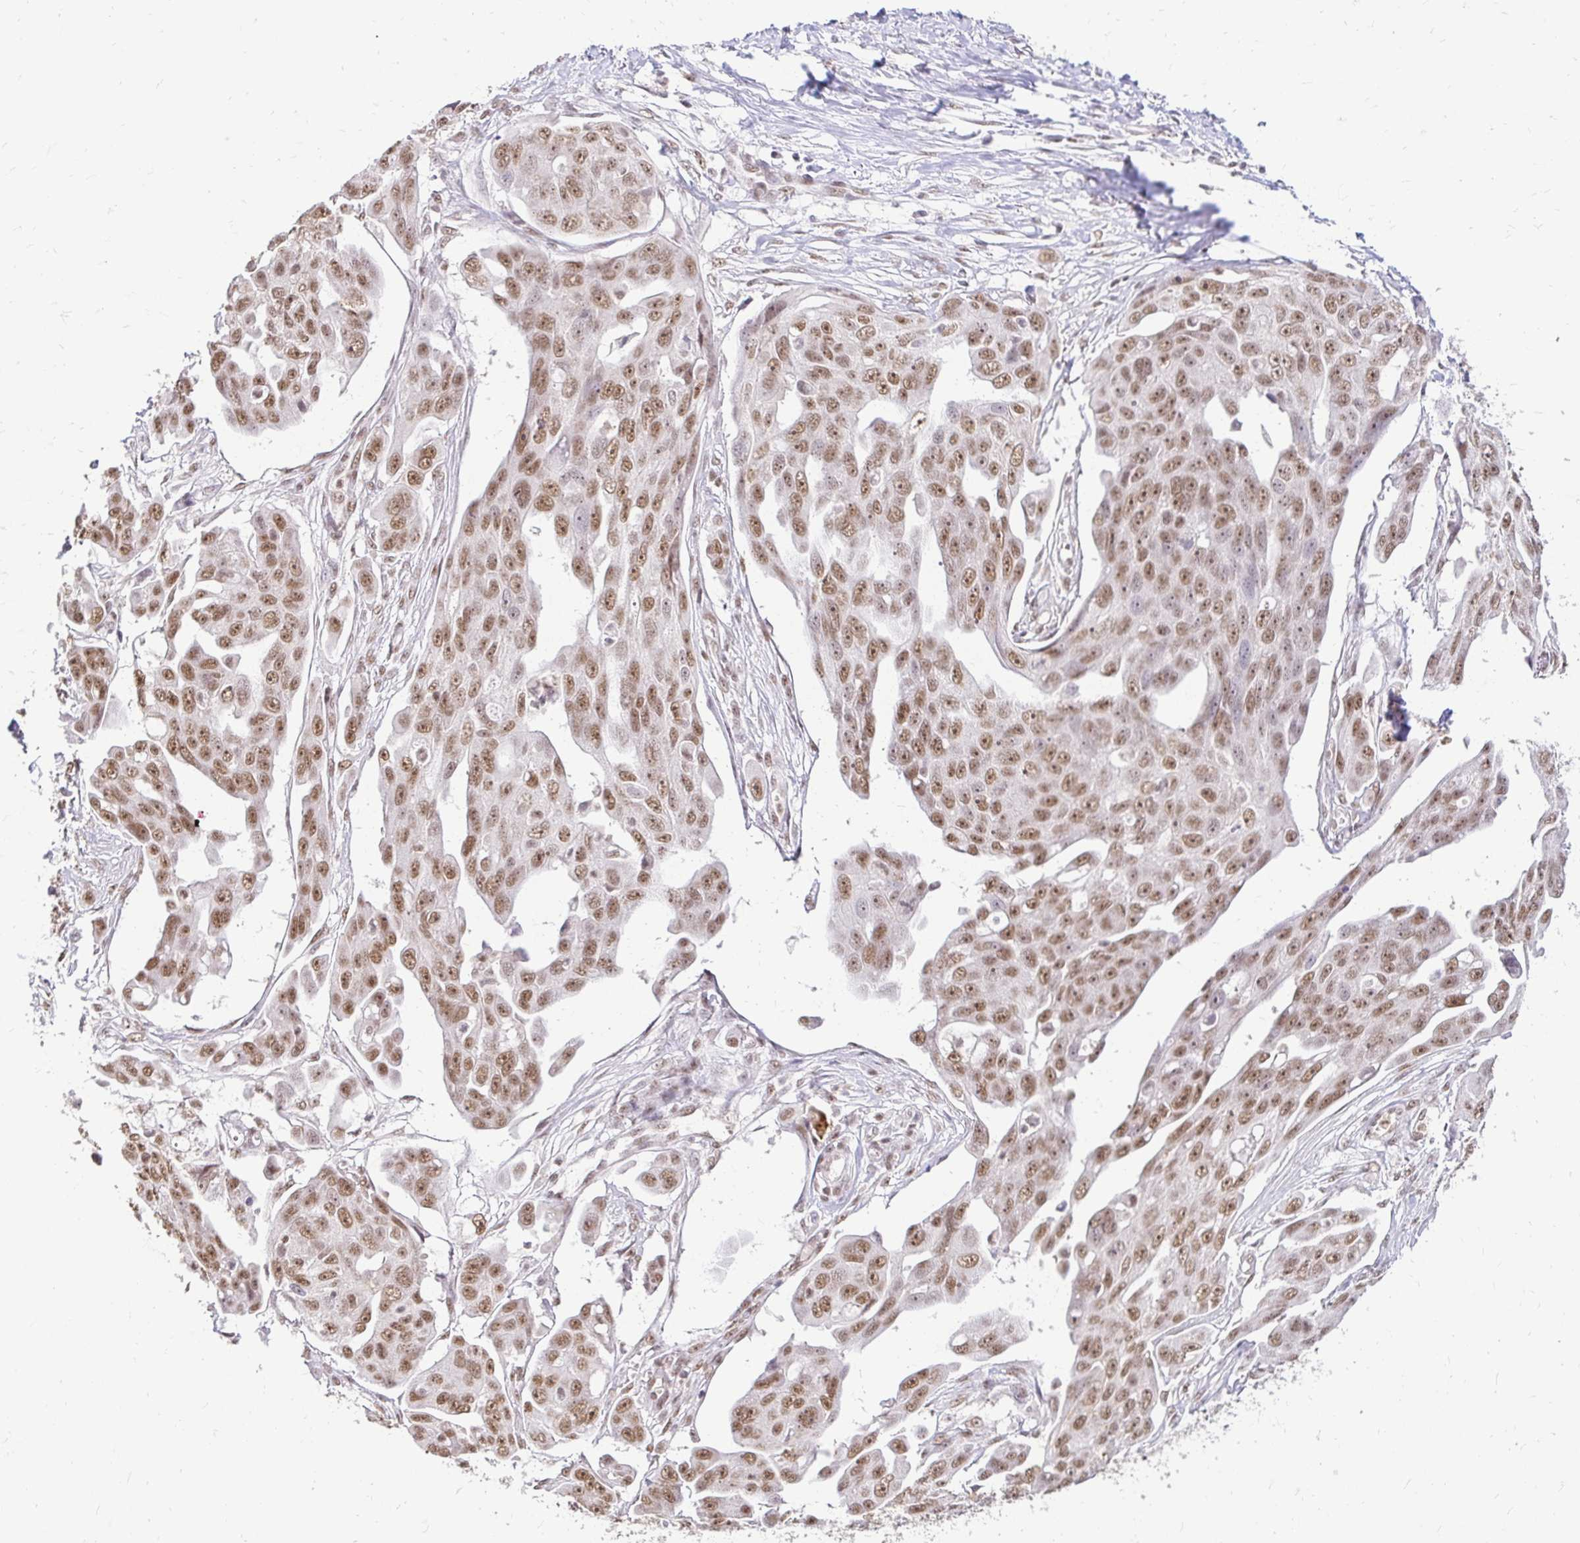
{"staining": {"intensity": "moderate", "quantity": ">75%", "location": "nuclear"}, "tissue": "ovarian cancer", "cell_type": "Tumor cells", "image_type": "cancer", "snomed": [{"axis": "morphology", "description": "Carcinoma, endometroid"}, {"axis": "topography", "description": "Ovary"}], "caption": "DAB immunohistochemical staining of human ovarian cancer (endometroid carcinoma) shows moderate nuclear protein staining in about >75% of tumor cells.", "gene": "RIMS4", "patient": {"sex": "female", "age": 70}}